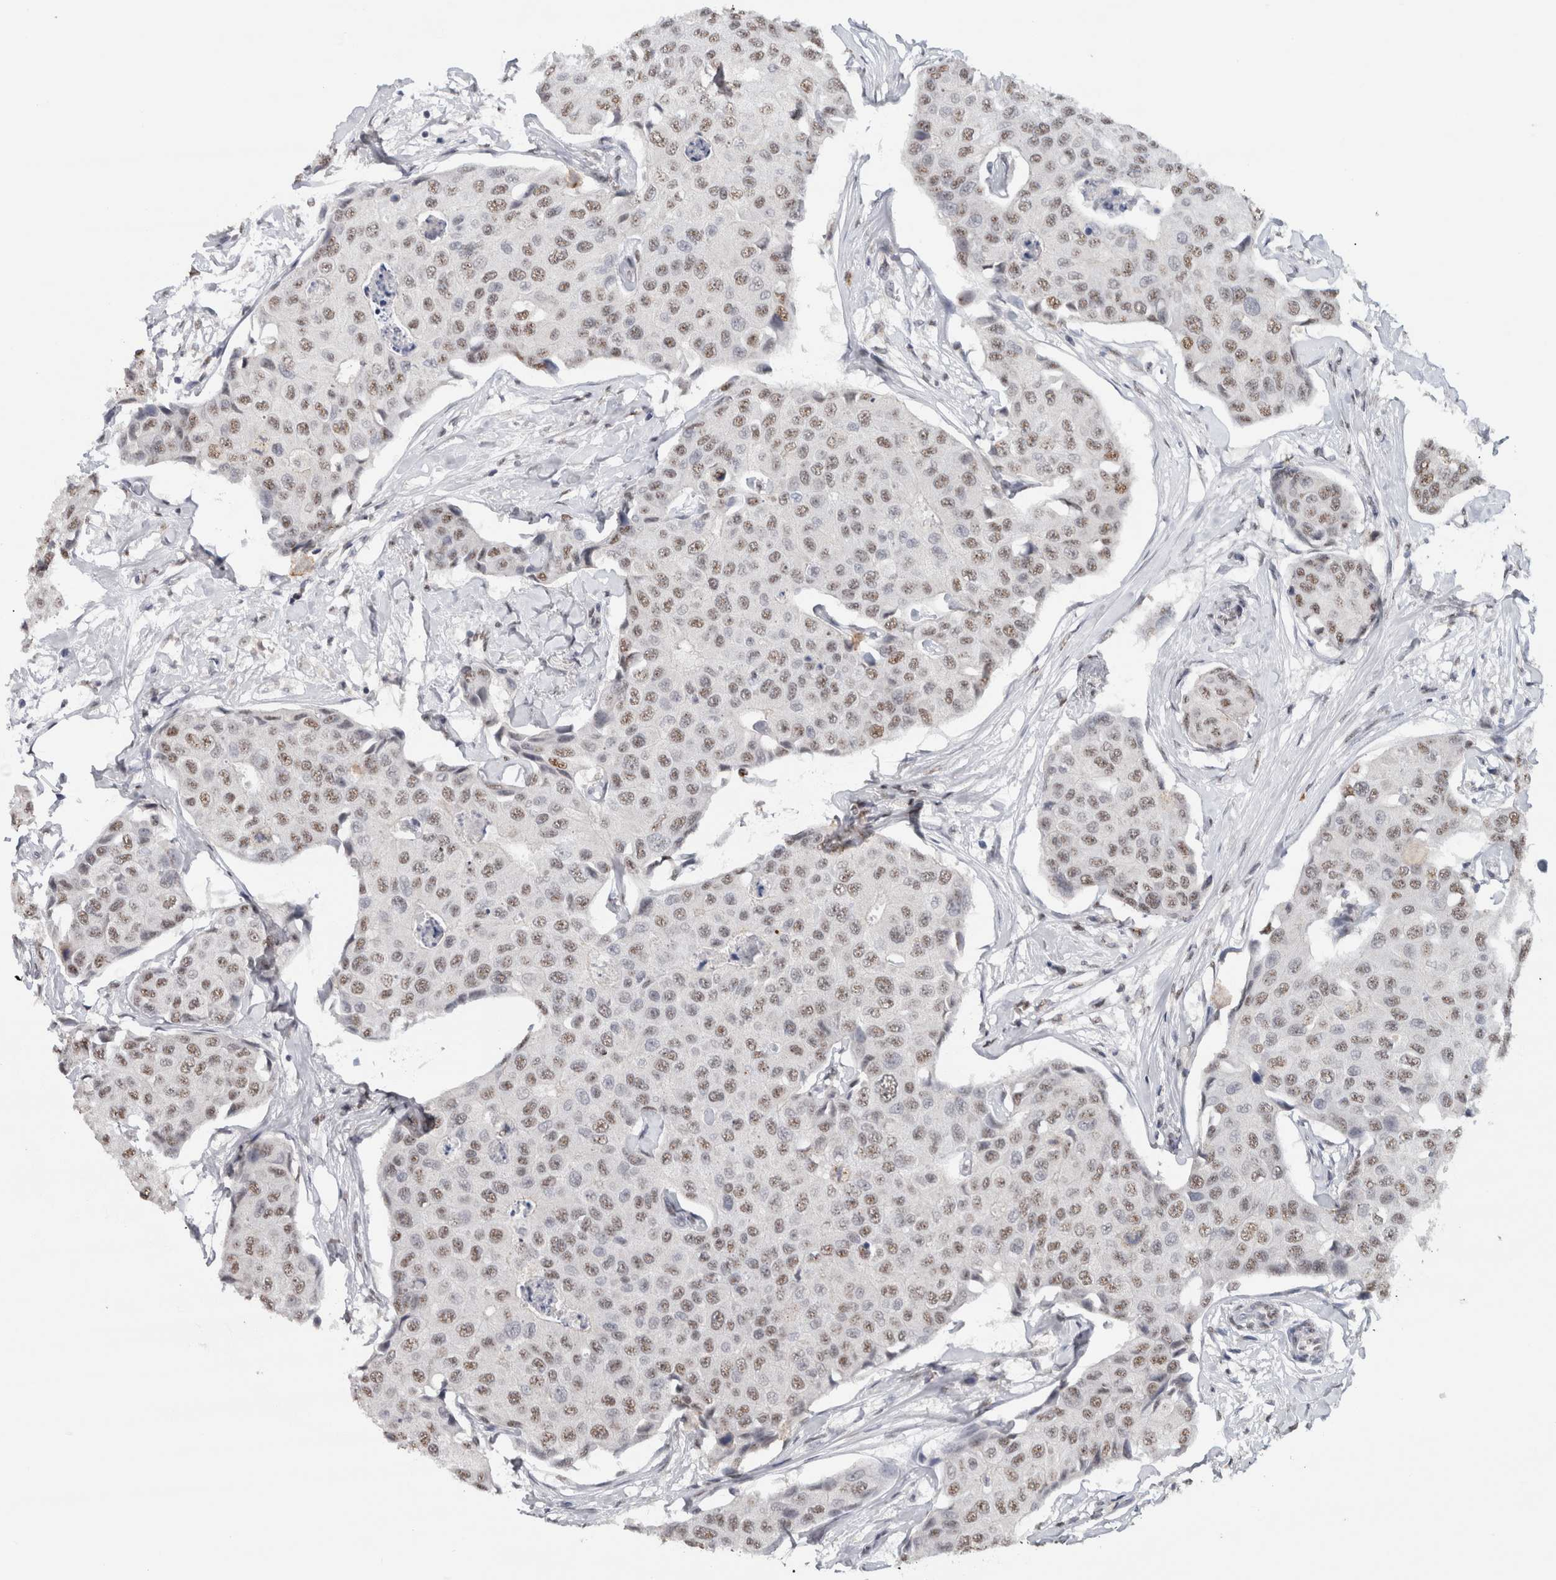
{"staining": {"intensity": "weak", "quantity": ">75%", "location": "nuclear"}, "tissue": "breast cancer", "cell_type": "Tumor cells", "image_type": "cancer", "snomed": [{"axis": "morphology", "description": "Duct carcinoma"}, {"axis": "topography", "description": "Breast"}], "caption": "This is a histology image of immunohistochemistry staining of breast invasive ductal carcinoma, which shows weak expression in the nuclear of tumor cells.", "gene": "RPS6KA2", "patient": {"sex": "female", "age": 80}}